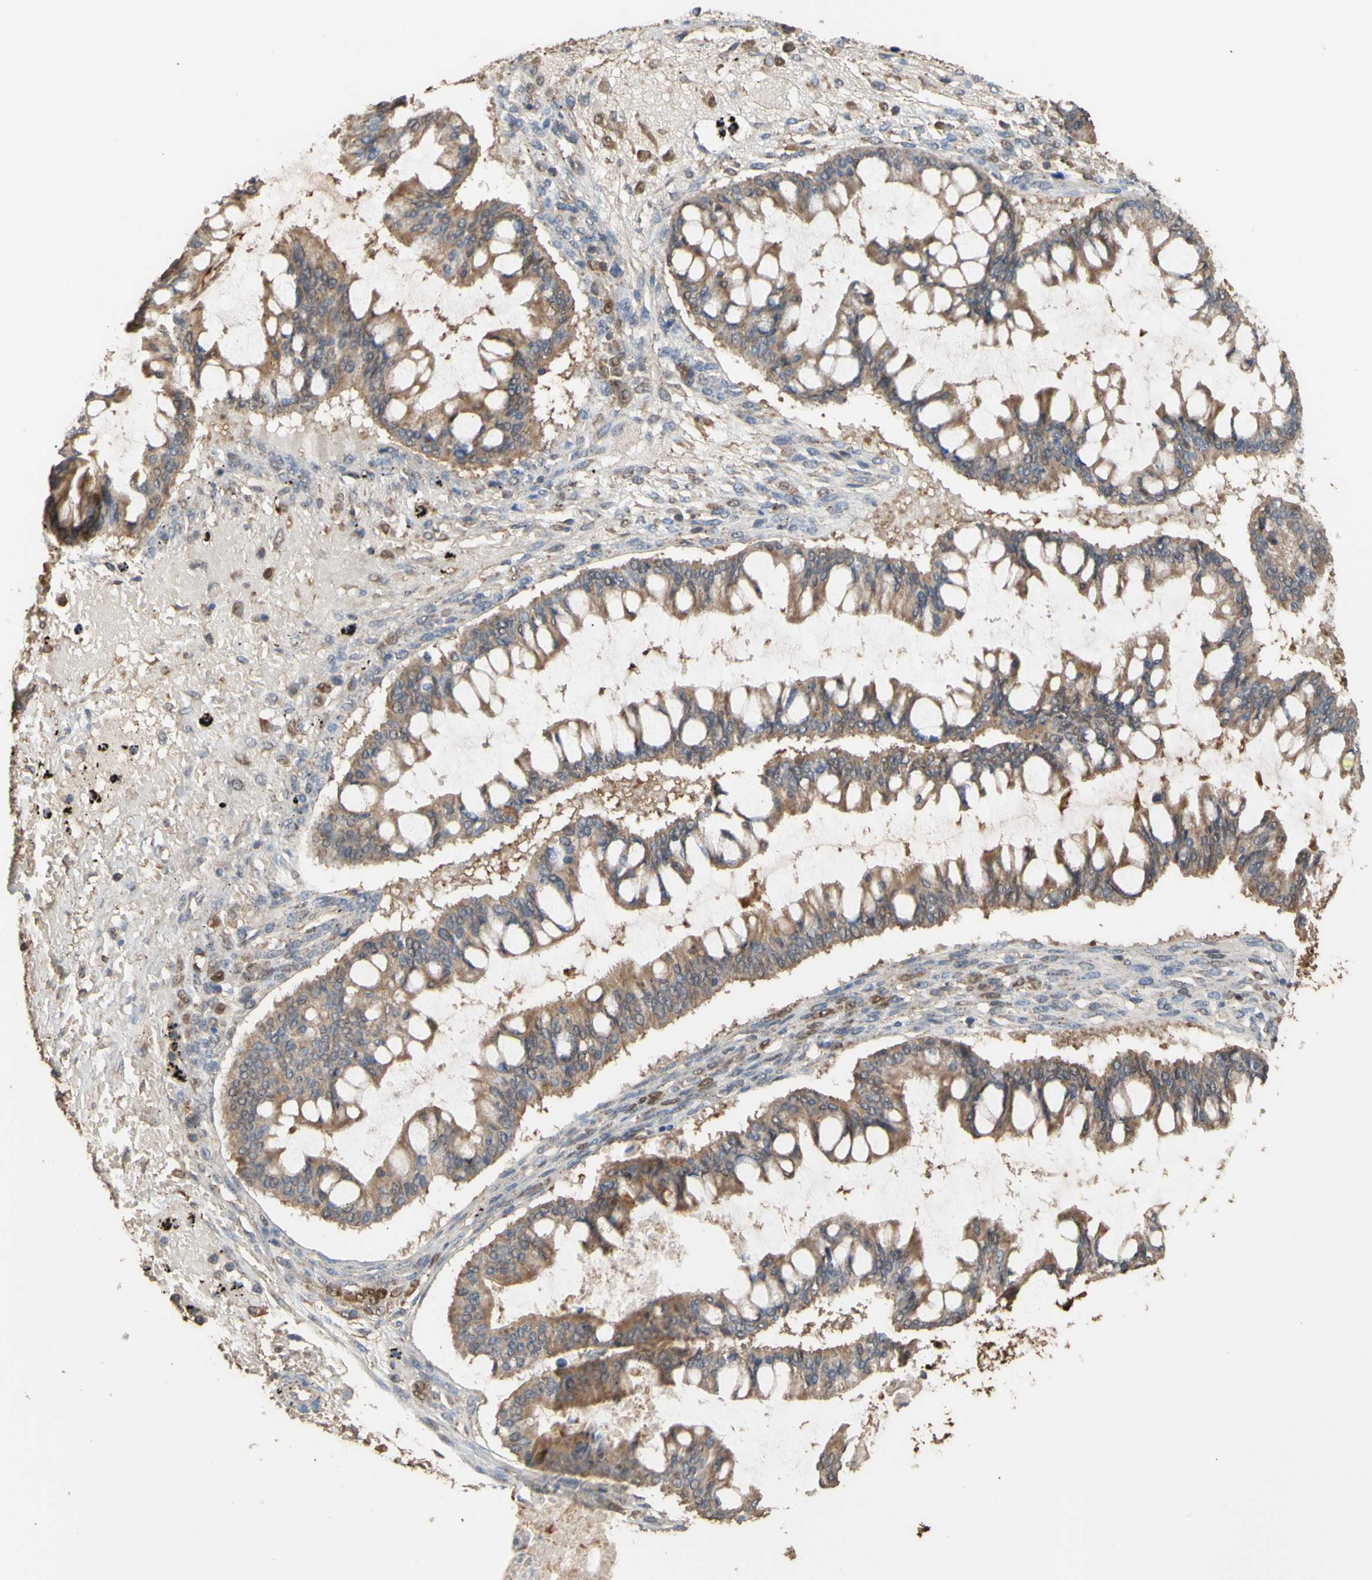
{"staining": {"intensity": "weak", "quantity": ">75%", "location": "cytoplasmic/membranous"}, "tissue": "ovarian cancer", "cell_type": "Tumor cells", "image_type": "cancer", "snomed": [{"axis": "morphology", "description": "Cystadenocarcinoma, mucinous, NOS"}, {"axis": "topography", "description": "Ovary"}], "caption": "Immunohistochemistry of human mucinous cystadenocarcinoma (ovarian) reveals low levels of weak cytoplasmic/membranous staining in approximately >75% of tumor cells. The protein of interest is shown in brown color, while the nuclei are stained blue.", "gene": "ALDH9A1", "patient": {"sex": "female", "age": 73}}